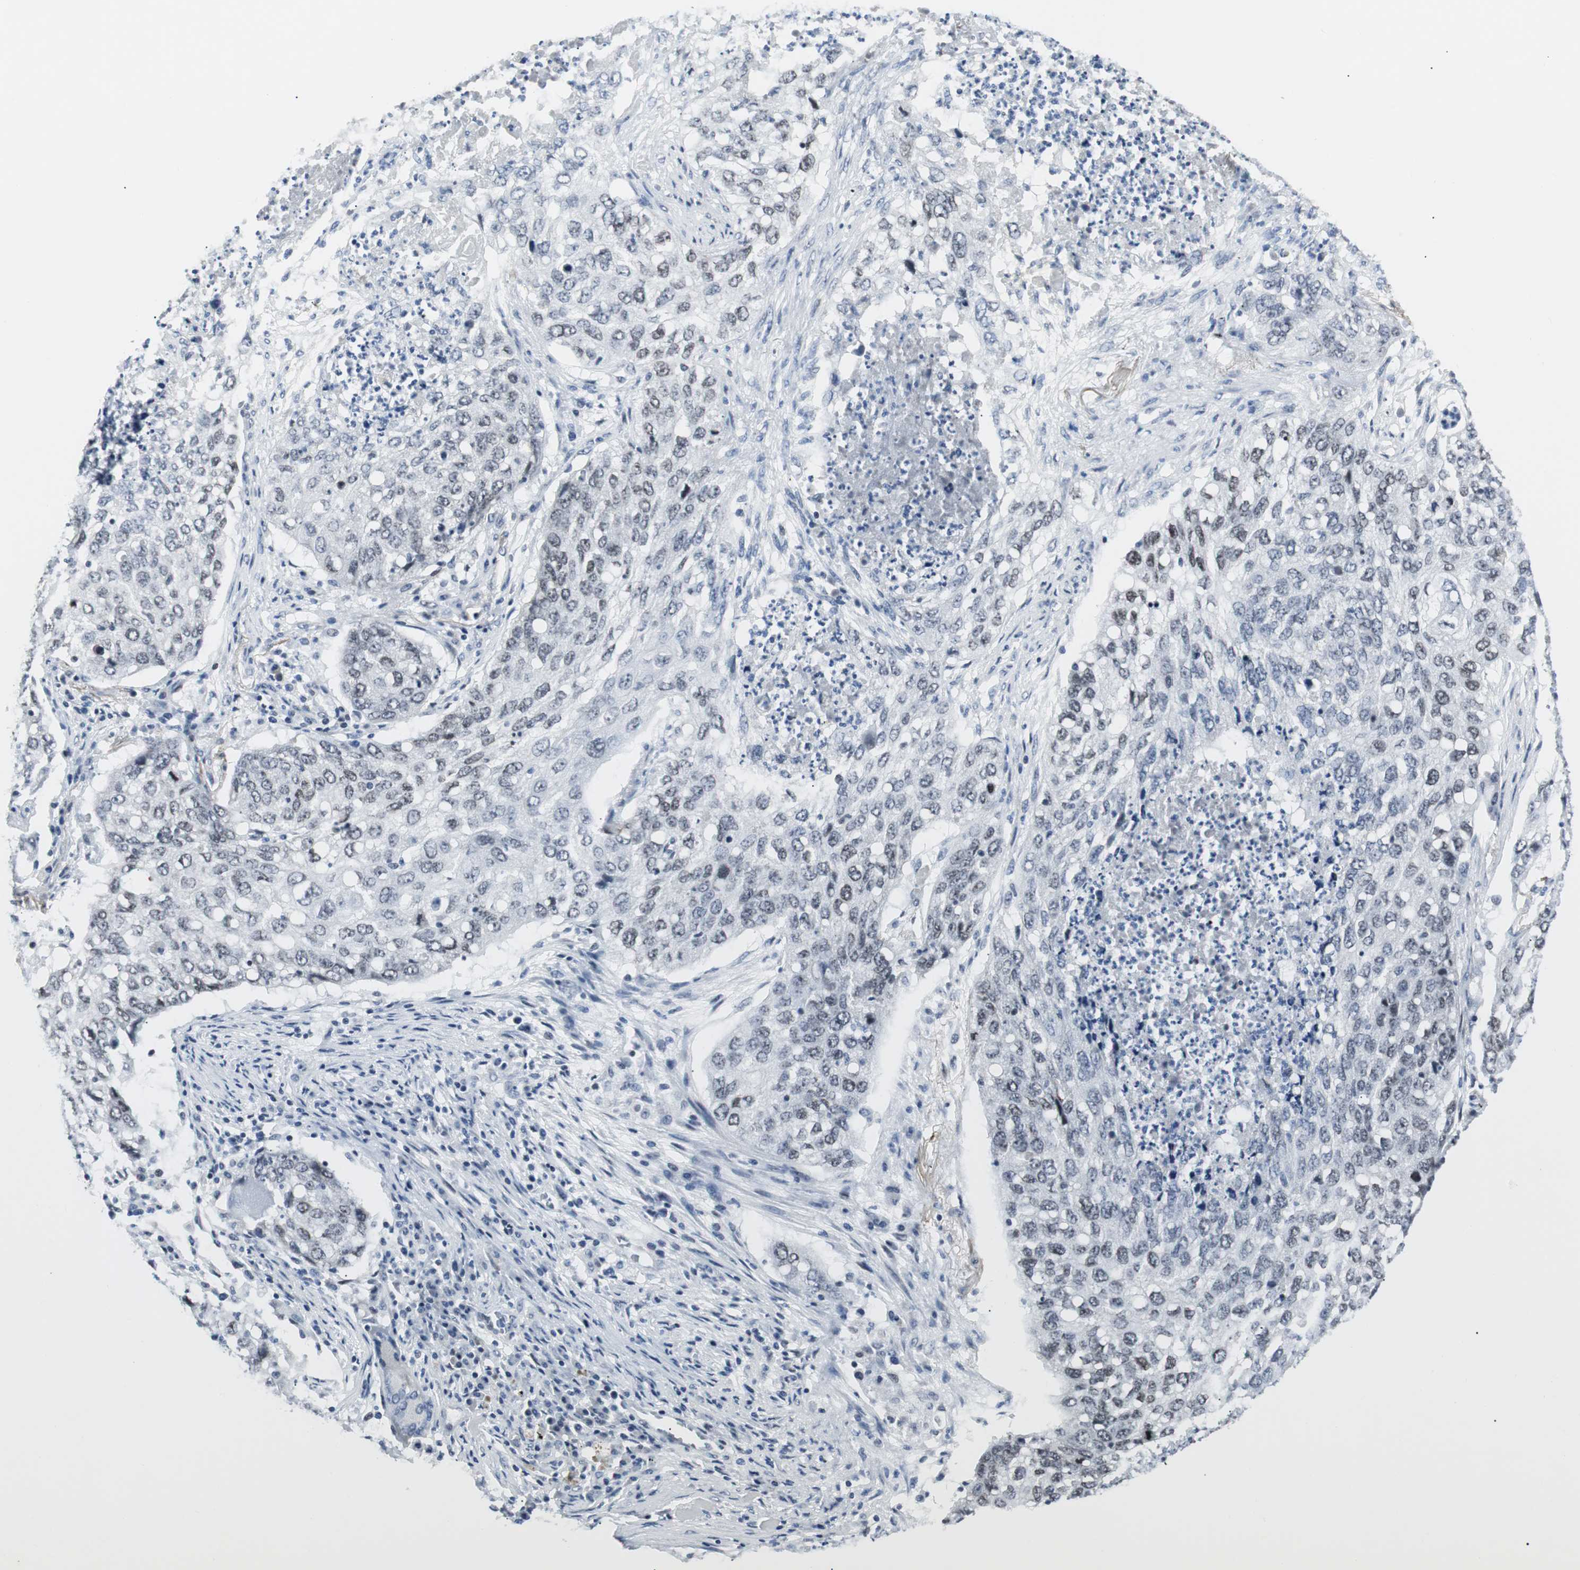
{"staining": {"intensity": "weak", "quantity": "25%-75%", "location": "nuclear"}, "tissue": "lung cancer", "cell_type": "Tumor cells", "image_type": "cancer", "snomed": [{"axis": "morphology", "description": "Squamous cell carcinoma, NOS"}, {"axis": "topography", "description": "Lung"}], "caption": "A brown stain labels weak nuclear expression of a protein in human lung cancer (squamous cell carcinoma) tumor cells.", "gene": "MTA1", "patient": {"sex": "female", "age": 63}}